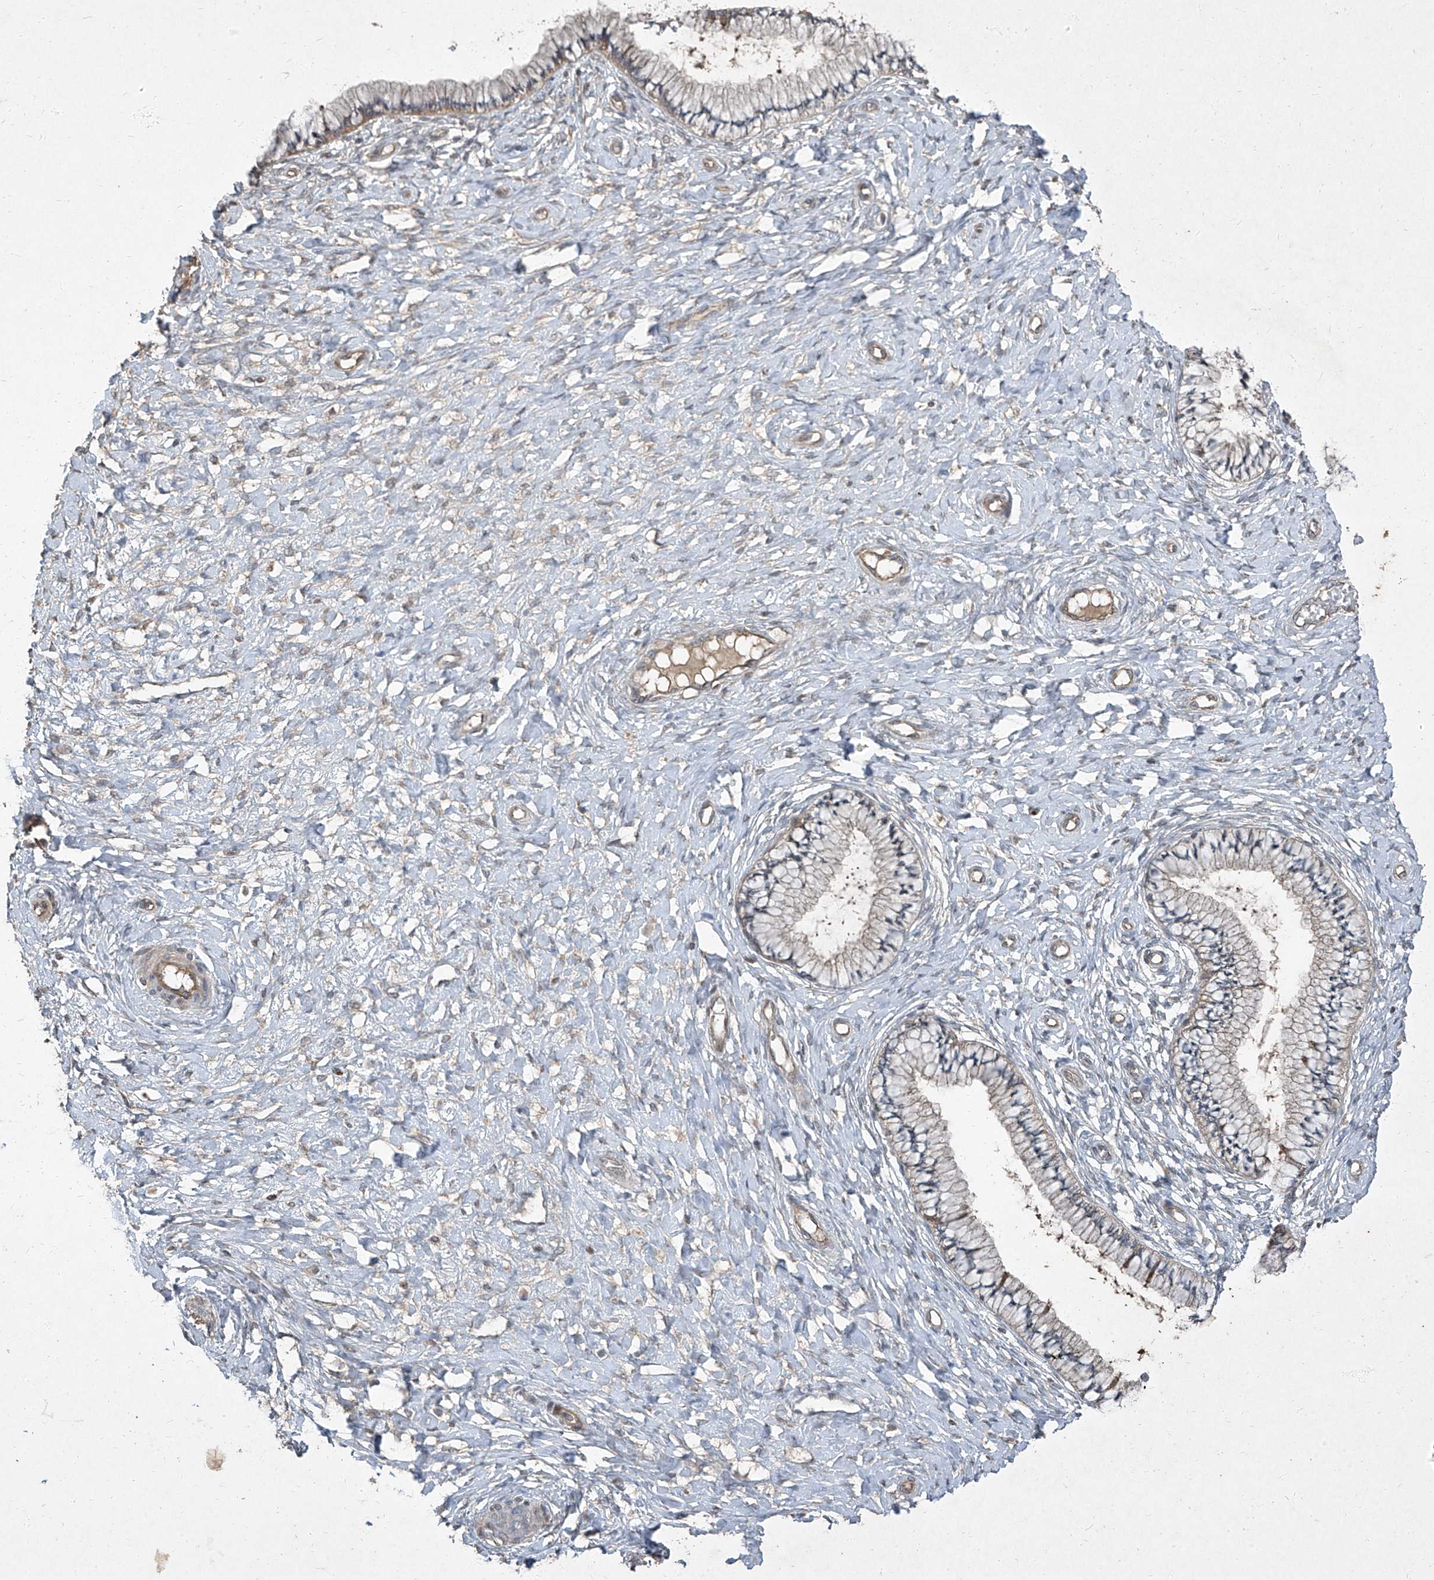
{"staining": {"intensity": "moderate", "quantity": ">75%", "location": "cytoplasmic/membranous"}, "tissue": "cervix", "cell_type": "Glandular cells", "image_type": "normal", "snomed": [{"axis": "morphology", "description": "Normal tissue, NOS"}, {"axis": "topography", "description": "Cervix"}], "caption": "High-power microscopy captured an immunohistochemistry photomicrograph of unremarkable cervix, revealing moderate cytoplasmic/membranous positivity in about >75% of glandular cells.", "gene": "CCN1", "patient": {"sex": "female", "age": 36}}